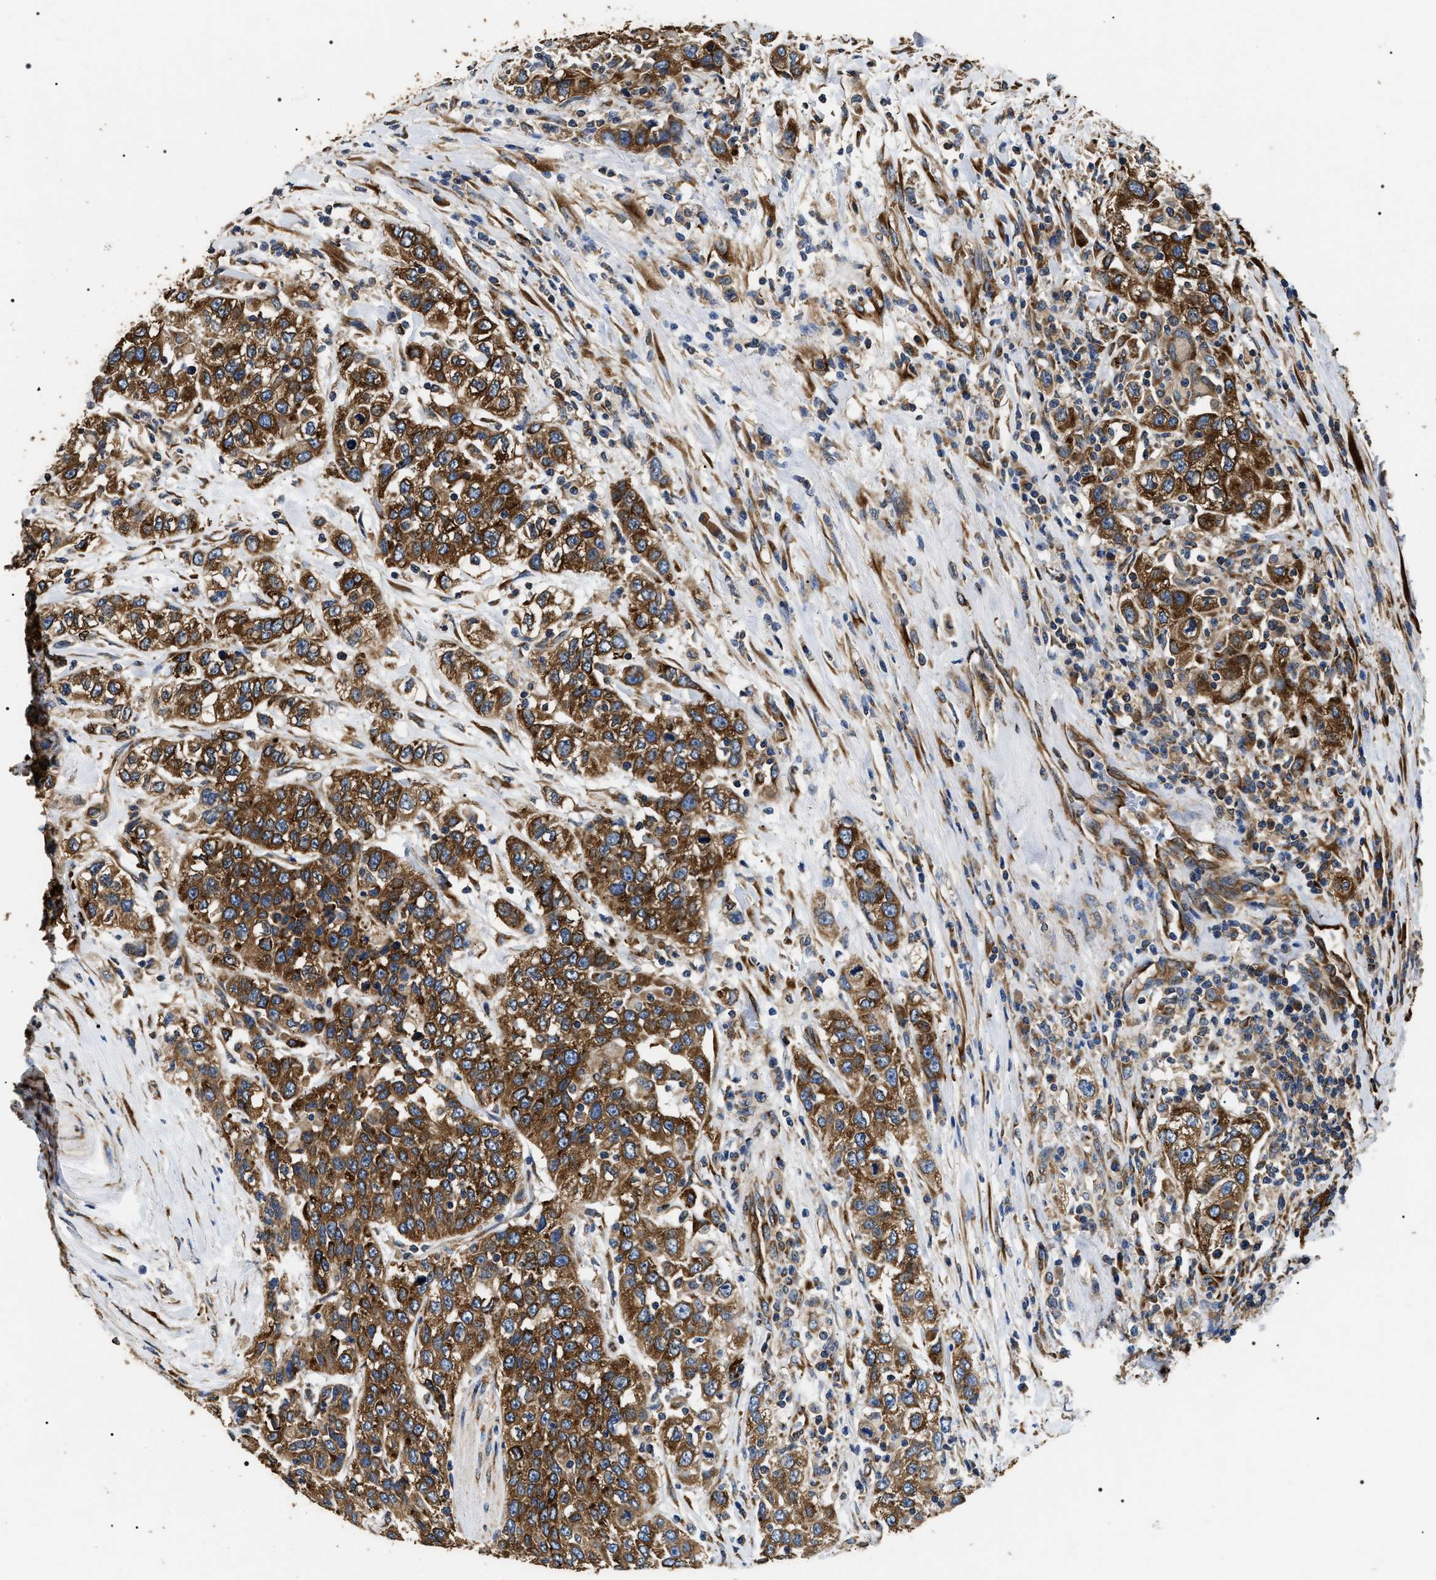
{"staining": {"intensity": "strong", "quantity": ">75%", "location": "cytoplasmic/membranous"}, "tissue": "urothelial cancer", "cell_type": "Tumor cells", "image_type": "cancer", "snomed": [{"axis": "morphology", "description": "Urothelial carcinoma, High grade"}, {"axis": "topography", "description": "Urinary bladder"}], "caption": "DAB (3,3'-diaminobenzidine) immunohistochemical staining of high-grade urothelial carcinoma displays strong cytoplasmic/membranous protein staining in approximately >75% of tumor cells.", "gene": "KTN1", "patient": {"sex": "female", "age": 80}}